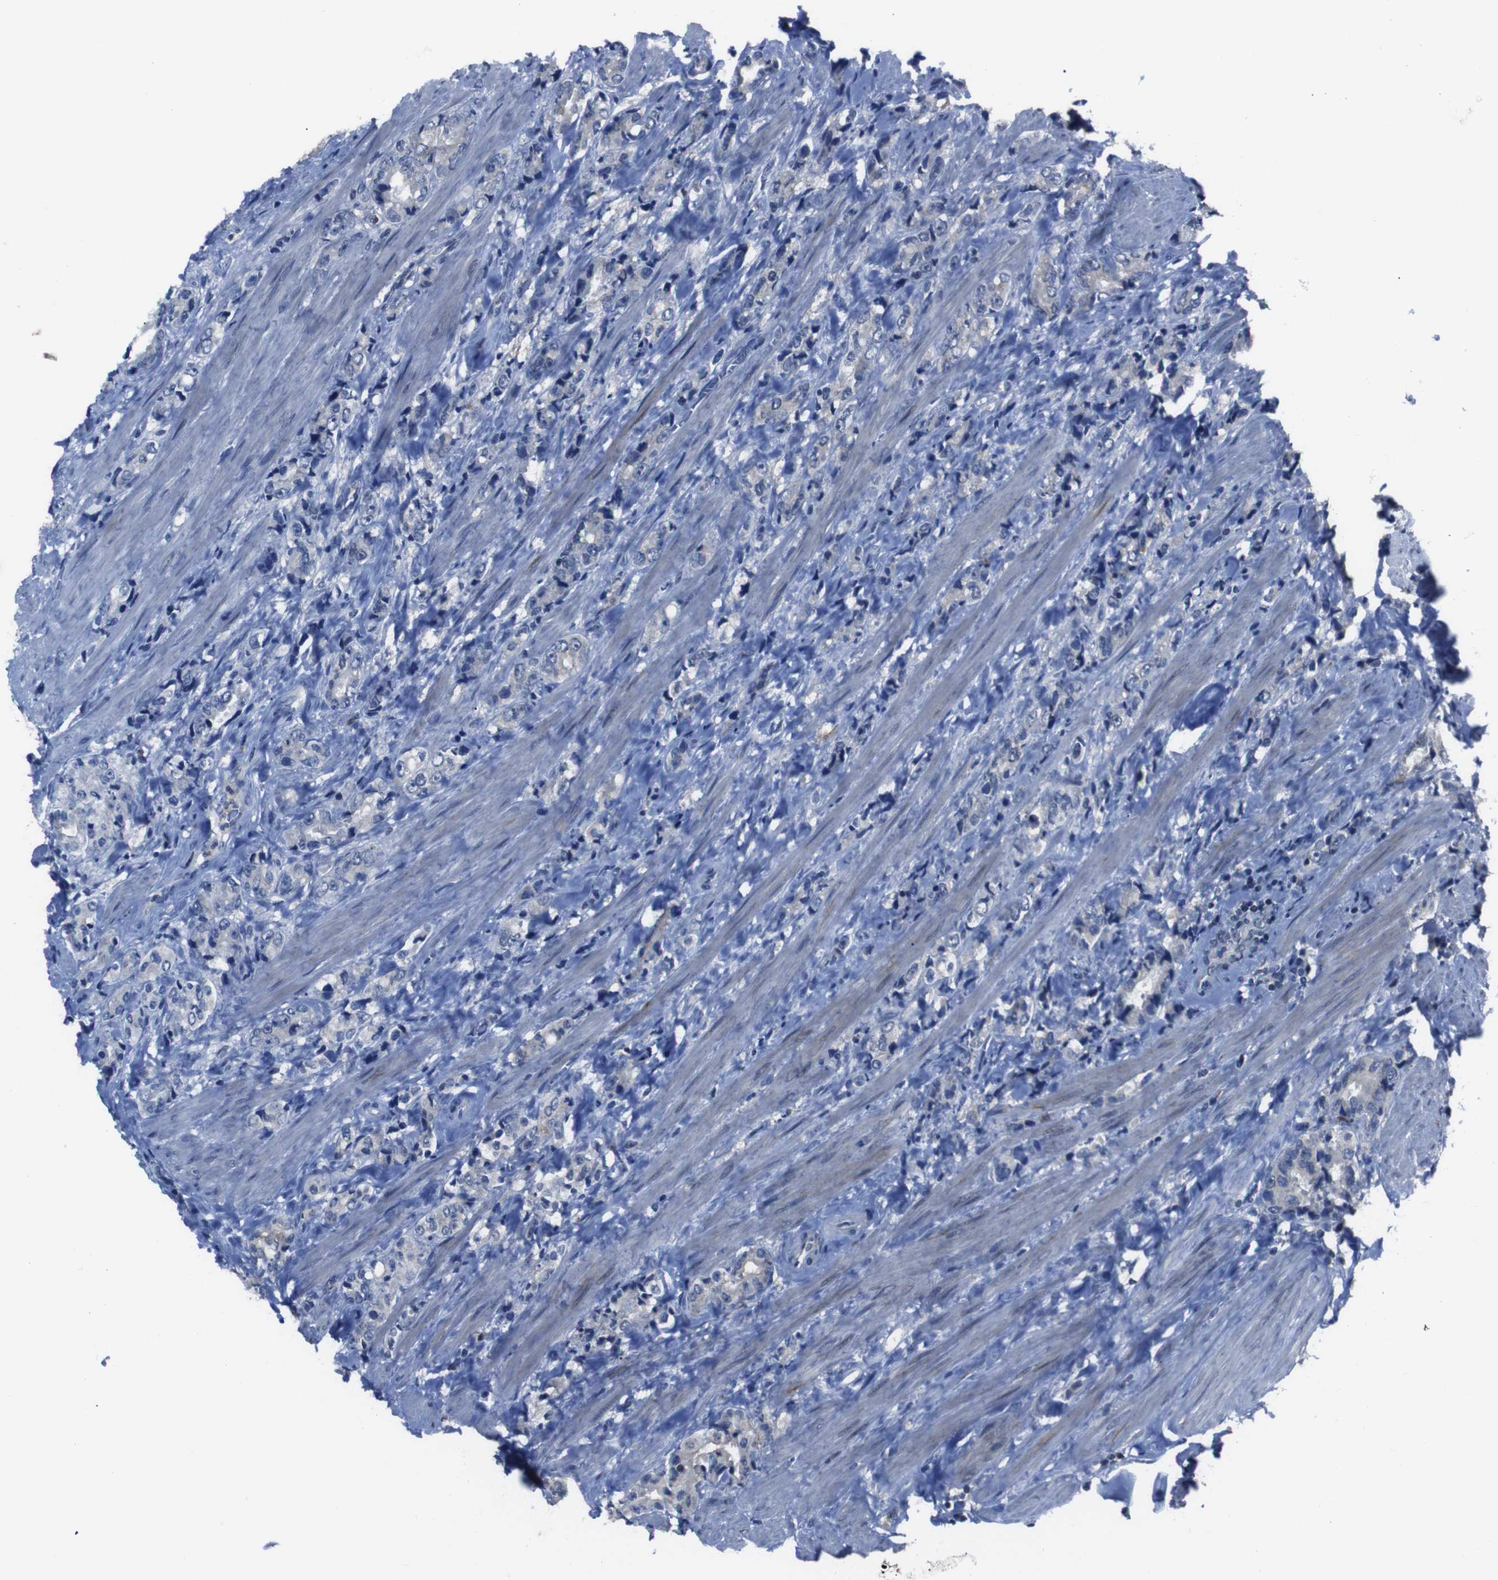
{"staining": {"intensity": "moderate", "quantity": "<25%", "location": "cytoplasmic/membranous"}, "tissue": "prostate cancer", "cell_type": "Tumor cells", "image_type": "cancer", "snomed": [{"axis": "morphology", "description": "Adenocarcinoma, High grade"}, {"axis": "topography", "description": "Prostate"}], "caption": "Prostate cancer stained with a brown dye shows moderate cytoplasmic/membranous positive positivity in about <25% of tumor cells.", "gene": "SEMA4B", "patient": {"sex": "male", "age": 61}}